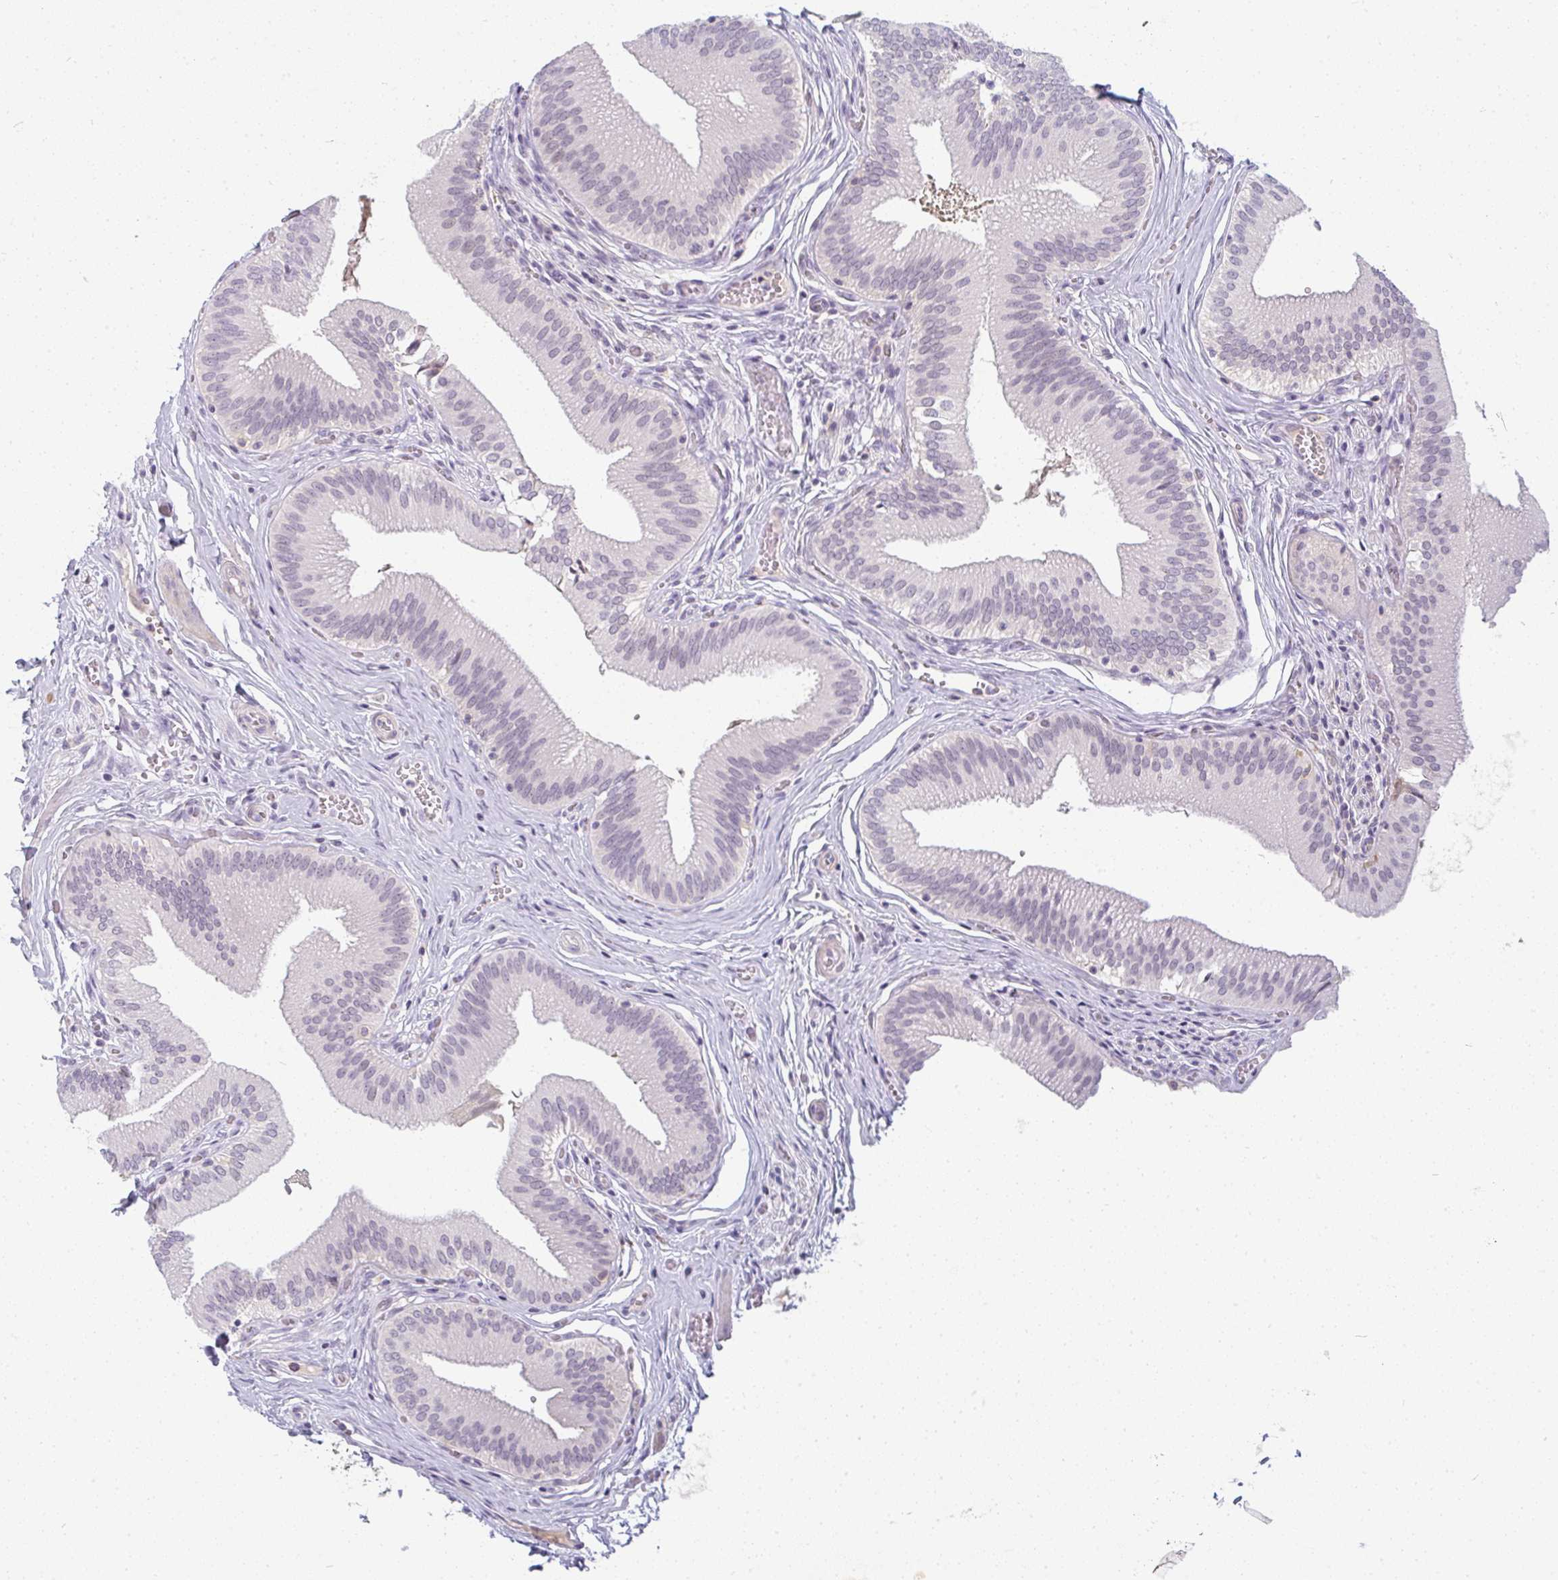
{"staining": {"intensity": "negative", "quantity": "none", "location": "none"}, "tissue": "gallbladder", "cell_type": "Glandular cells", "image_type": "normal", "snomed": [{"axis": "morphology", "description": "Normal tissue, NOS"}, {"axis": "topography", "description": "Gallbladder"}], "caption": "High magnification brightfield microscopy of normal gallbladder stained with DAB (brown) and counterstained with hematoxylin (blue): glandular cells show no significant expression.", "gene": "PPFIA4", "patient": {"sex": "male", "age": 17}}